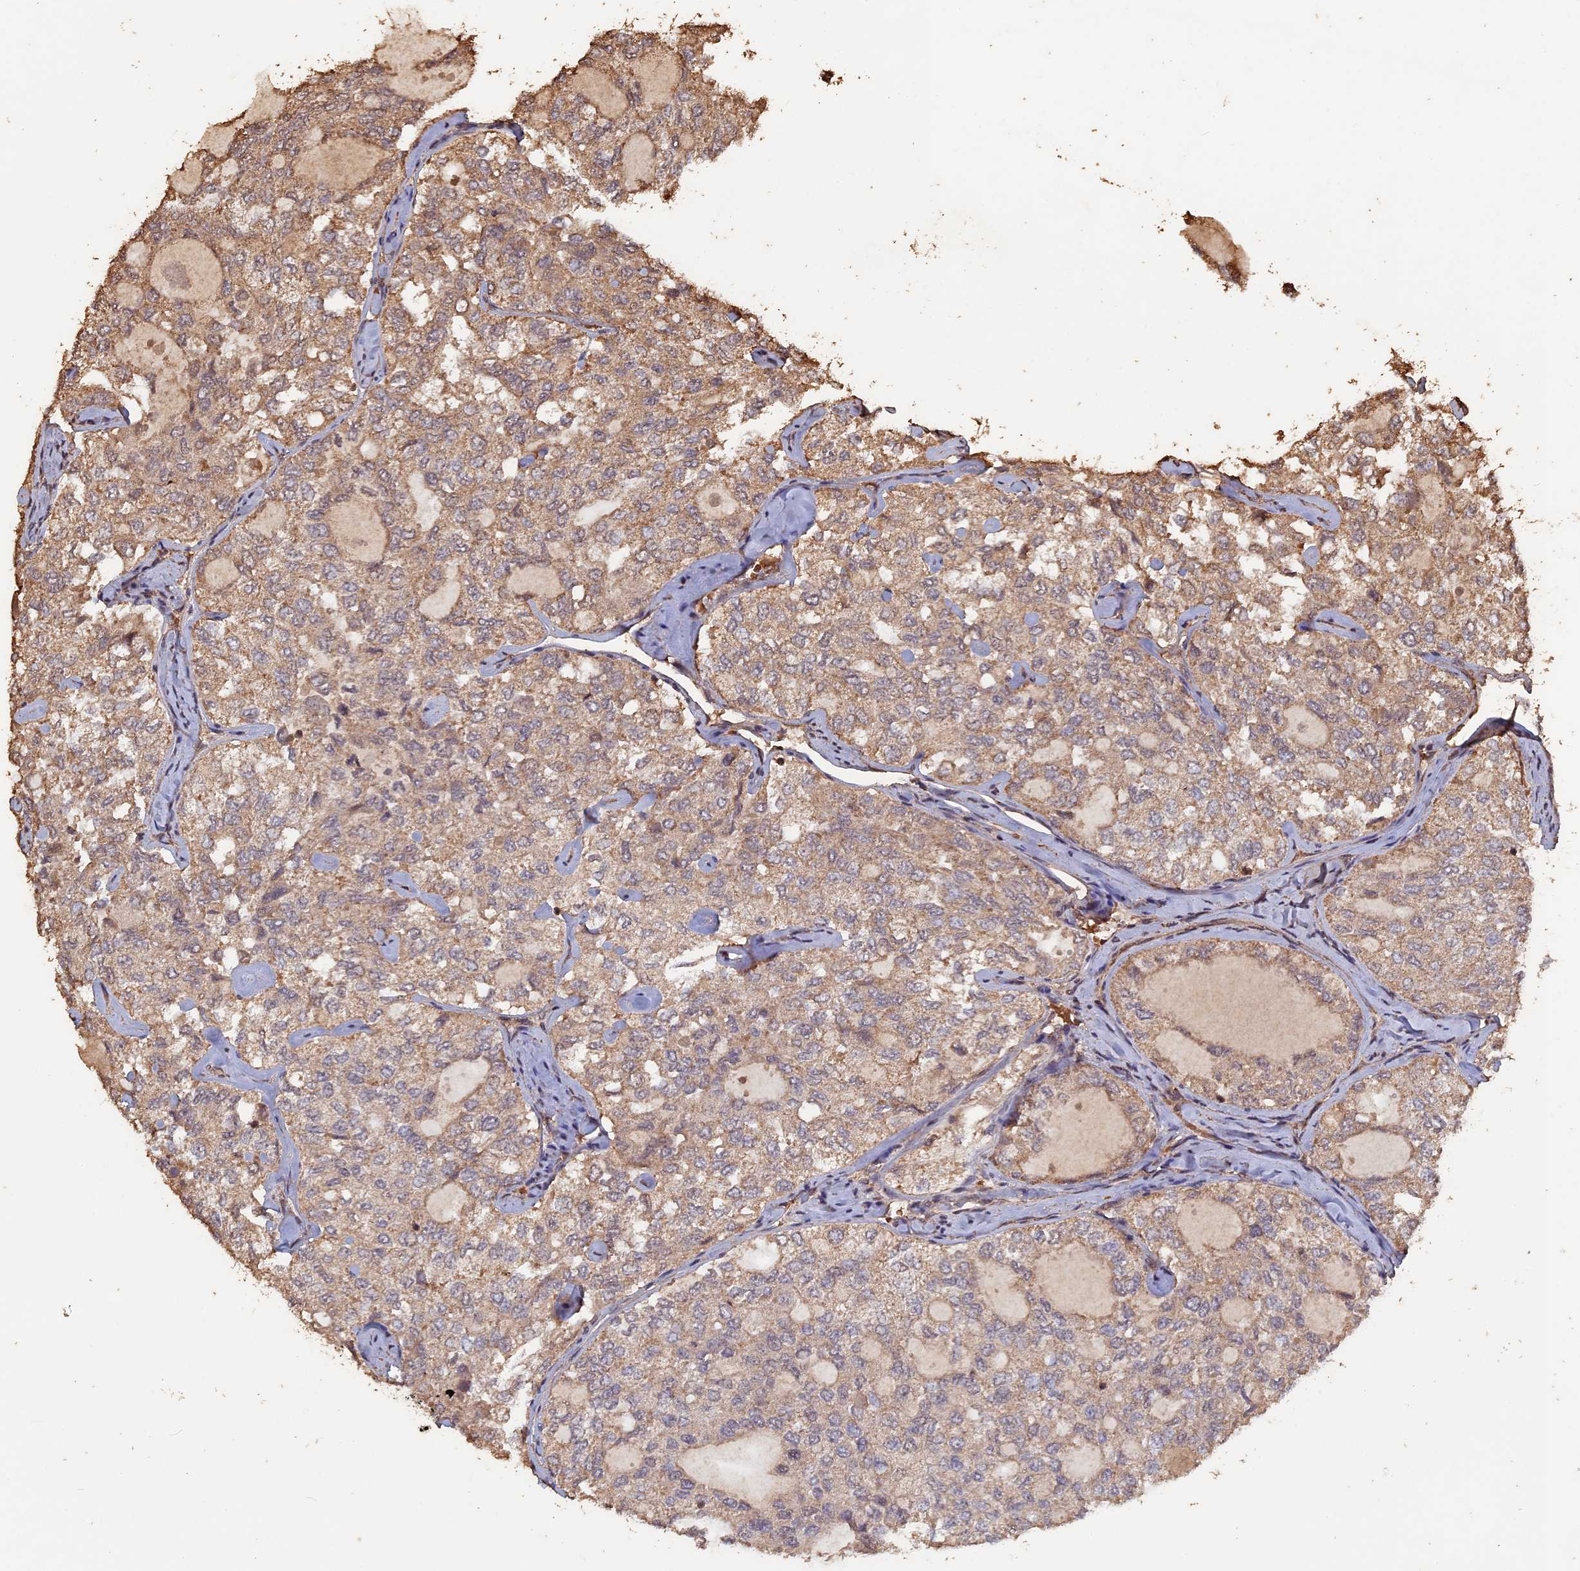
{"staining": {"intensity": "moderate", "quantity": ">75%", "location": "cytoplasmic/membranous"}, "tissue": "thyroid cancer", "cell_type": "Tumor cells", "image_type": "cancer", "snomed": [{"axis": "morphology", "description": "Follicular adenoma carcinoma, NOS"}, {"axis": "topography", "description": "Thyroid gland"}], "caption": "A brown stain shows moderate cytoplasmic/membranous positivity of a protein in follicular adenoma carcinoma (thyroid) tumor cells.", "gene": "HUNK", "patient": {"sex": "male", "age": 75}}